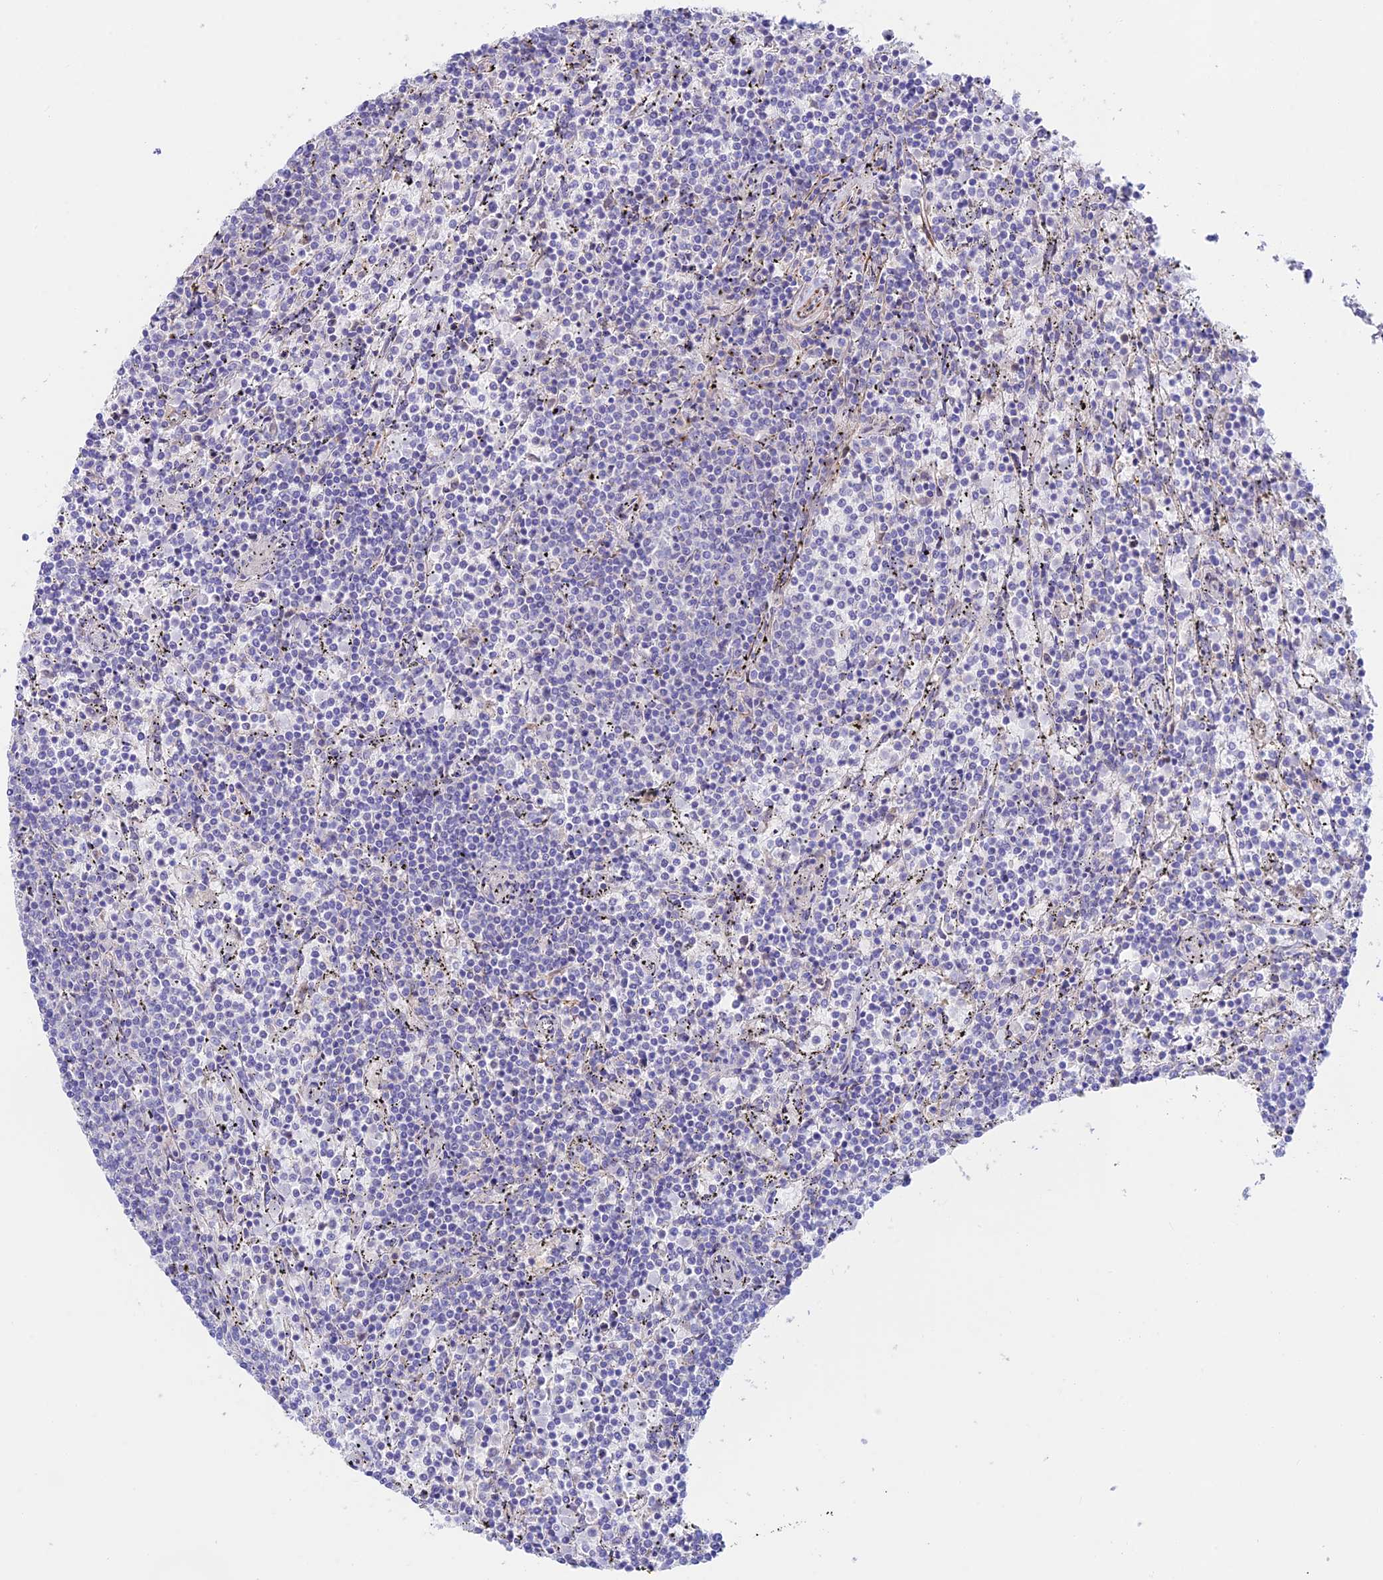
{"staining": {"intensity": "negative", "quantity": "none", "location": "none"}, "tissue": "lymphoma", "cell_type": "Tumor cells", "image_type": "cancer", "snomed": [{"axis": "morphology", "description": "Malignant lymphoma, non-Hodgkin's type, Low grade"}, {"axis": "topography", "description": "Spleen"}], "caption": "Immunohistochemical staining of human low-grade malignant lymphoma, non-Hodgkin's type displays no significant positivity in tumor cells. (DAB (3,3'-diaminobenzidine) immunohistochemistry (IHC) with hematoxylin counter stain).", "gene": "ANKRD50", "patient": {"sex": "female", "age": 50}}